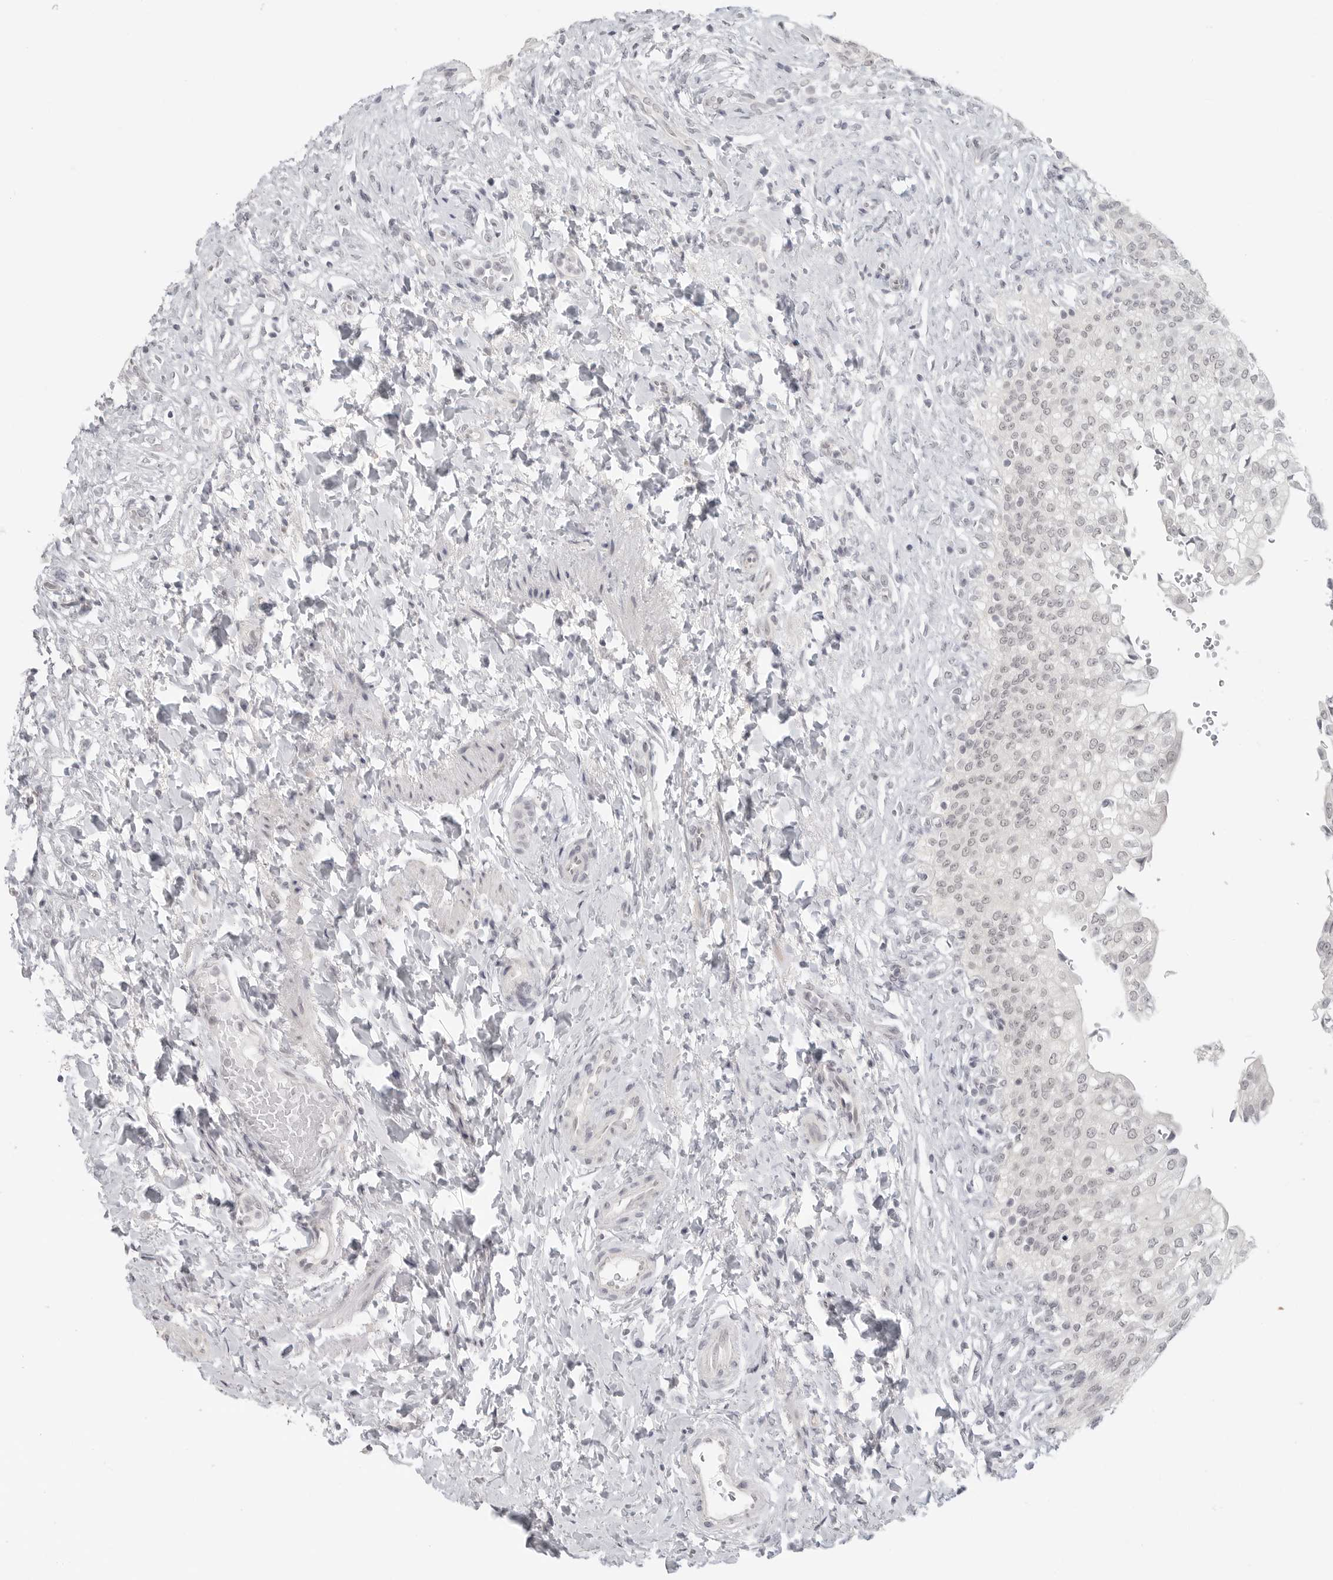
{"staining": {"intensity": "negative", "quantity": "none", "location": "none"}, "tissue": "urinary bladder", "cell_type": "Urothelial cells", "image_type": "normal", "snomed": [{"axis": "morphology", "description": "Urothelial carcinoma, High grade"}, {"axis": "topography", "description": "Urinary bladder"}], "caption": "Histopathology image shows no significant protein expression in urothelial cells of normal urinary bladder. Nuclei are stained in blue.", "gene": "KLK11", "patient": {"sex": "male", "age": 46}}